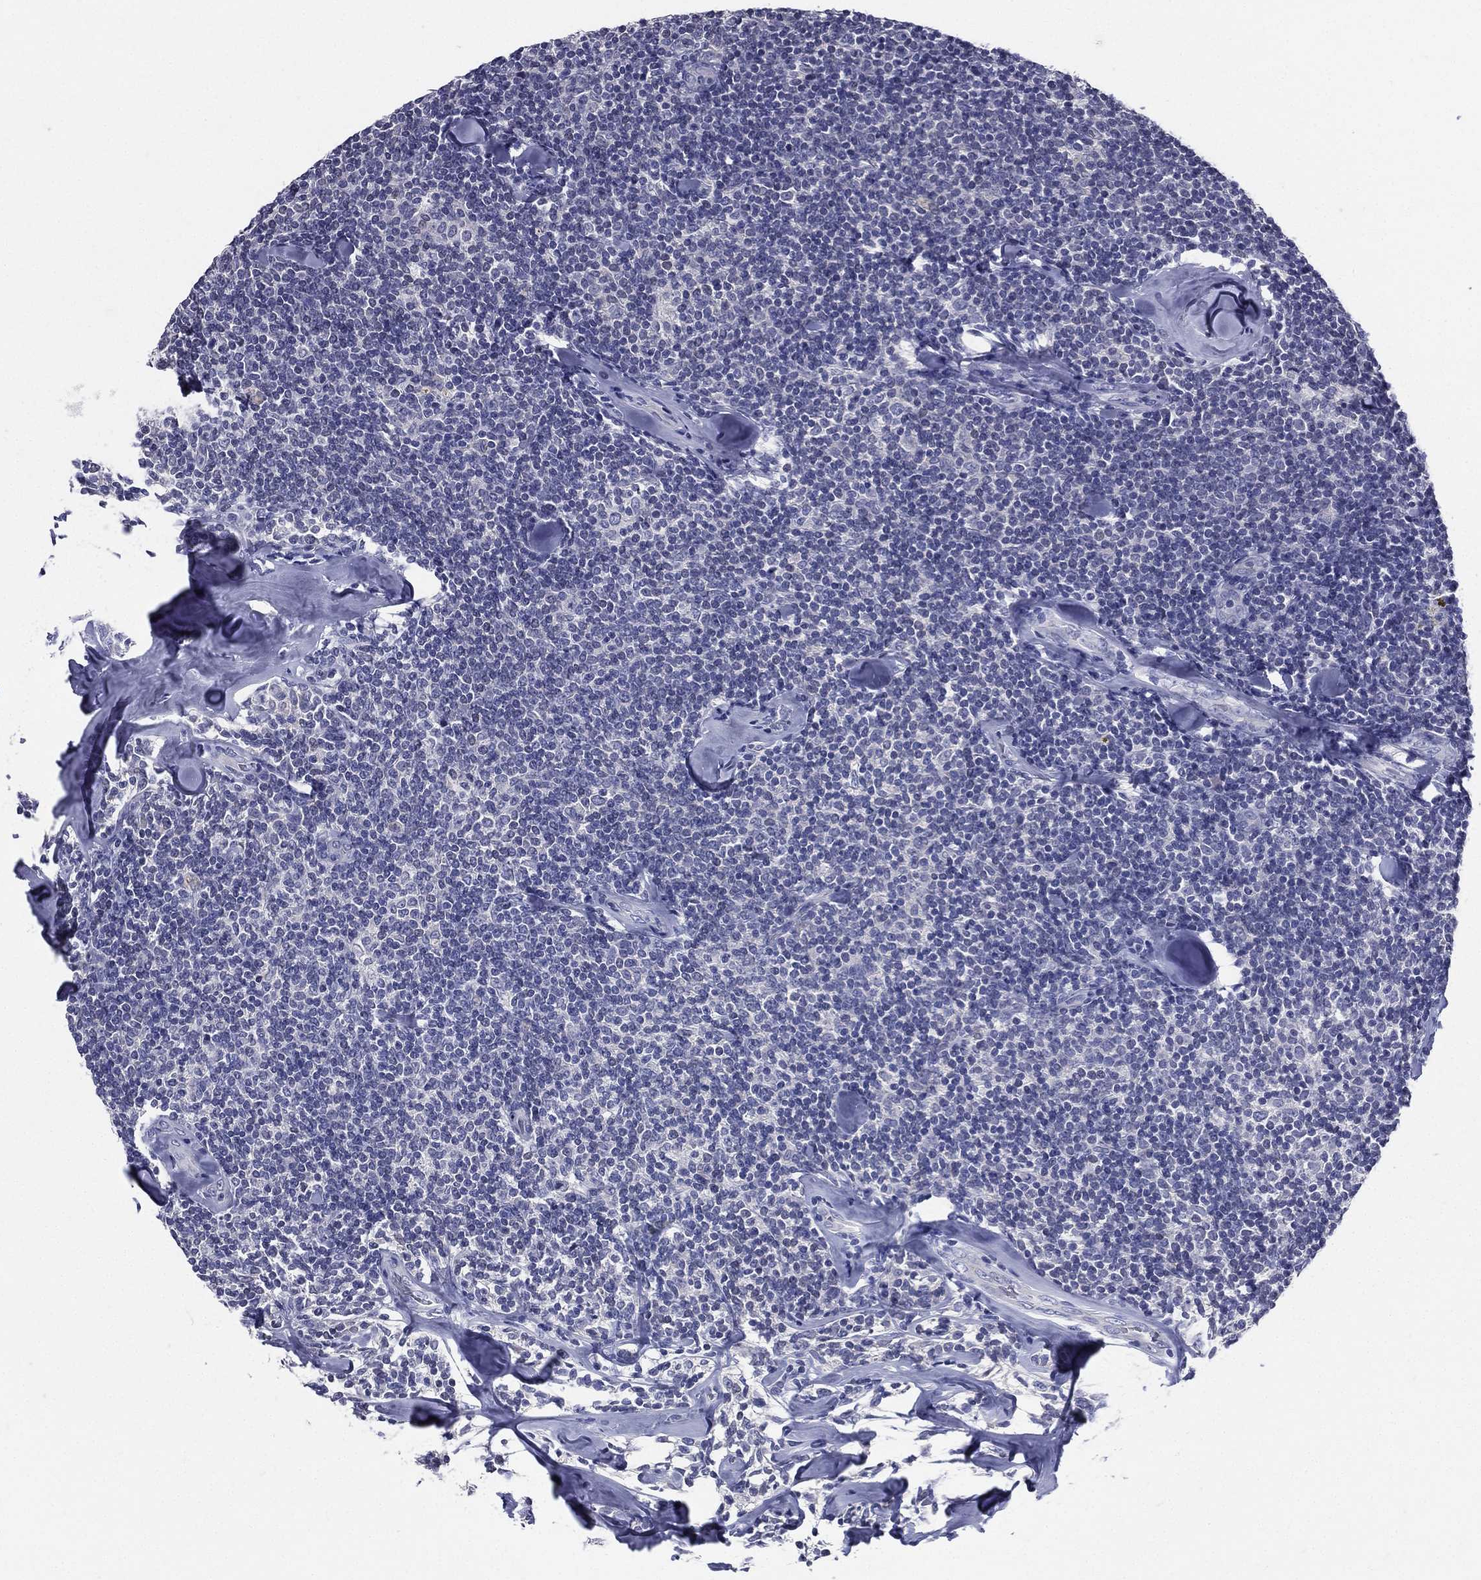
{"staining": {"intensity": "negative", "quantity": "none", "location": "none"}, "tissue": "lymphoma", "cell_type": "Tumor cells", "image_type": "cancer", "snomed": [{"axis": "morphology", "description": "Malignant lymphoma, non-Hodgkin's type, Low grade"}, {"axis": "topography", "description": "Lymph node"}], "caption": "IHC histopathology image of neoplastic tissue: lymphoma stained with DAB demonstrates no significant protein positivity in tumor cells.", "gene": "TGM1", "patient": {"sex": "female", "age": 56}}